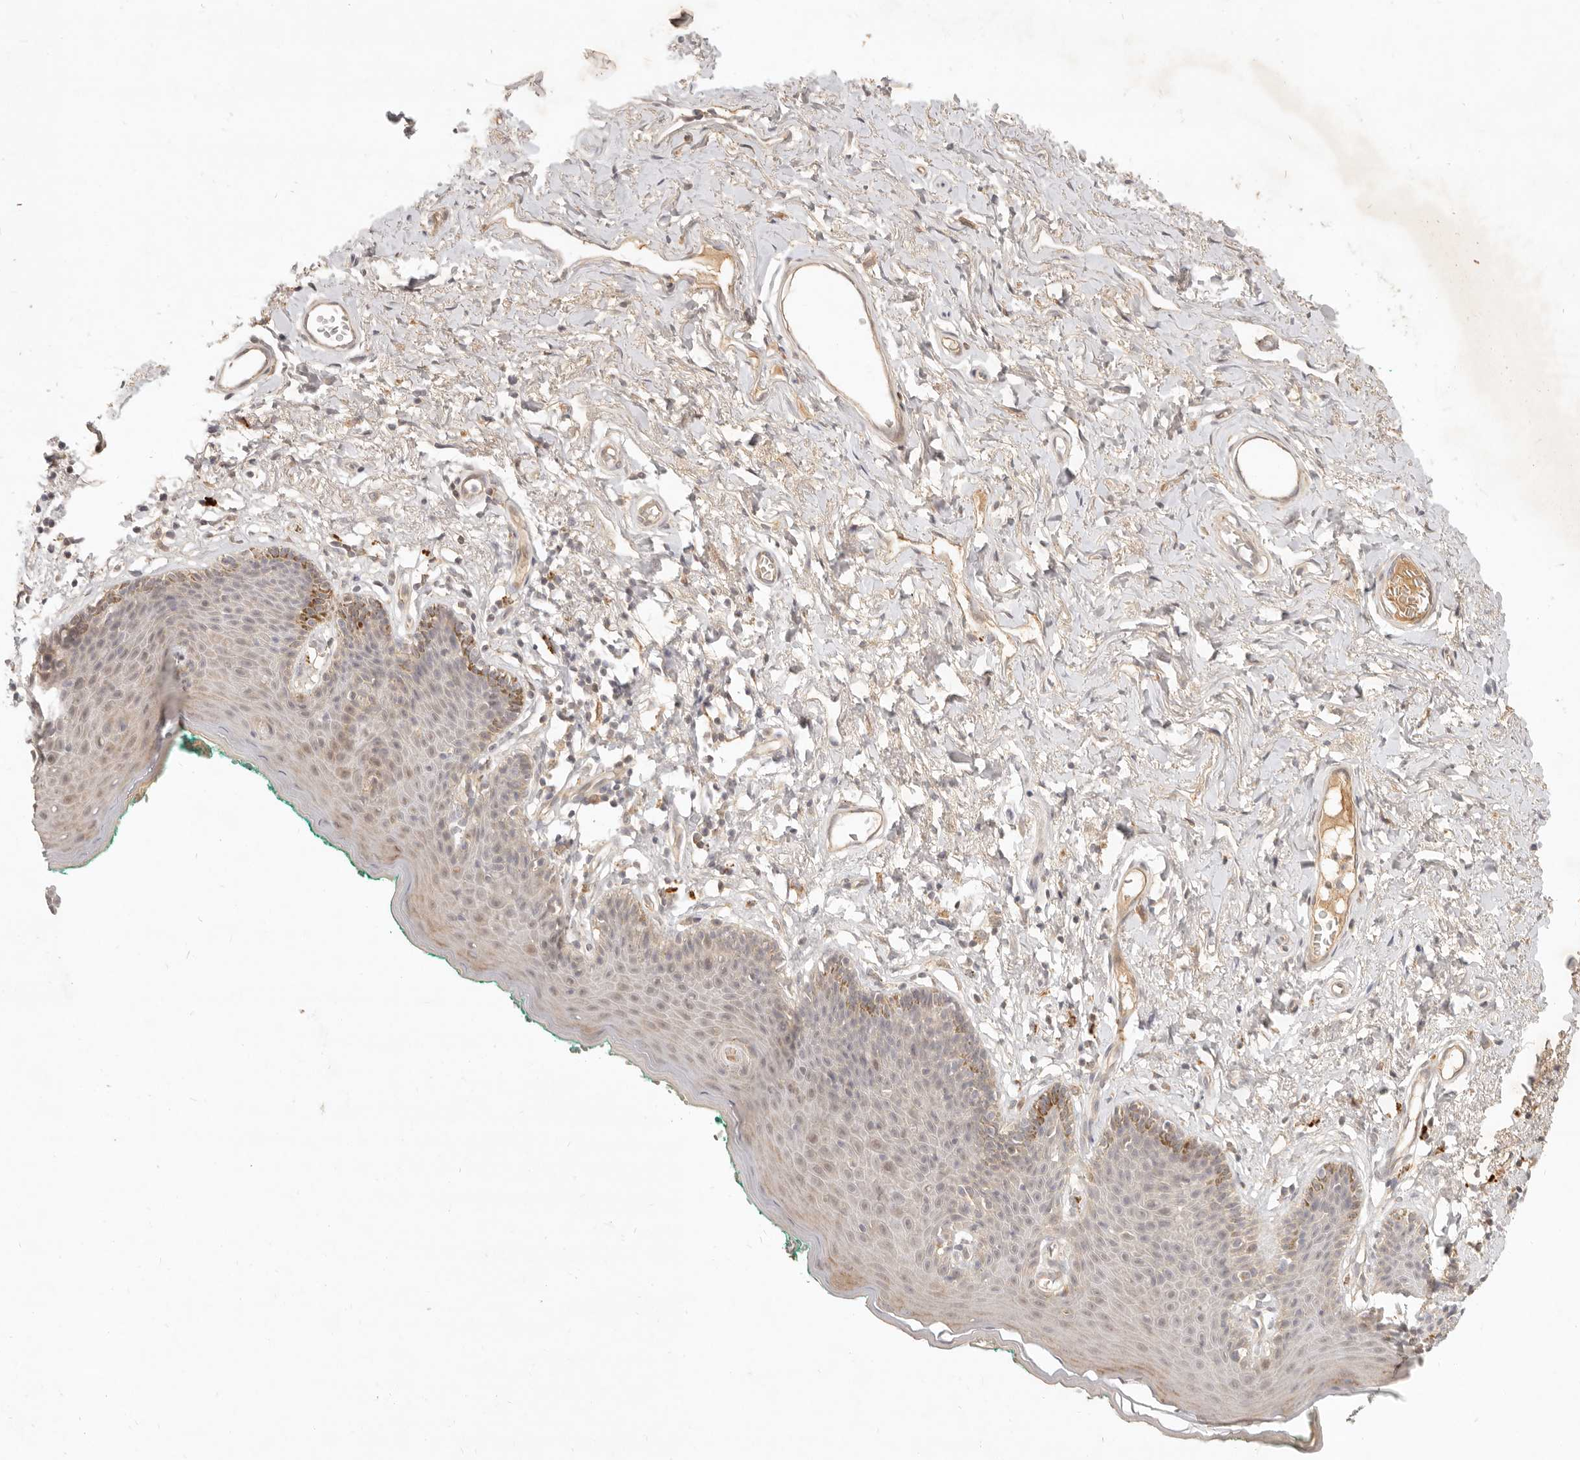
{"staining": {"intensity": "weak", "quantity": "<25%", "location": "cytoplasmic/membranous"}, "tissue": "skin", "cell_type": "Epidermal cells", "image_type": "normal", "snomed": [{"axis": "morphology", "description": "Normal tissue, NOS"}, {"axis": "topography", "description": "Vulva"}], "caption": "An immunohistochemistry (IHC) micrograph of normal skin is shown. There is no staining in epidermal cells of skin.", "gene": "UBXN11", "patient": {"sex": "female", "age": 66}}